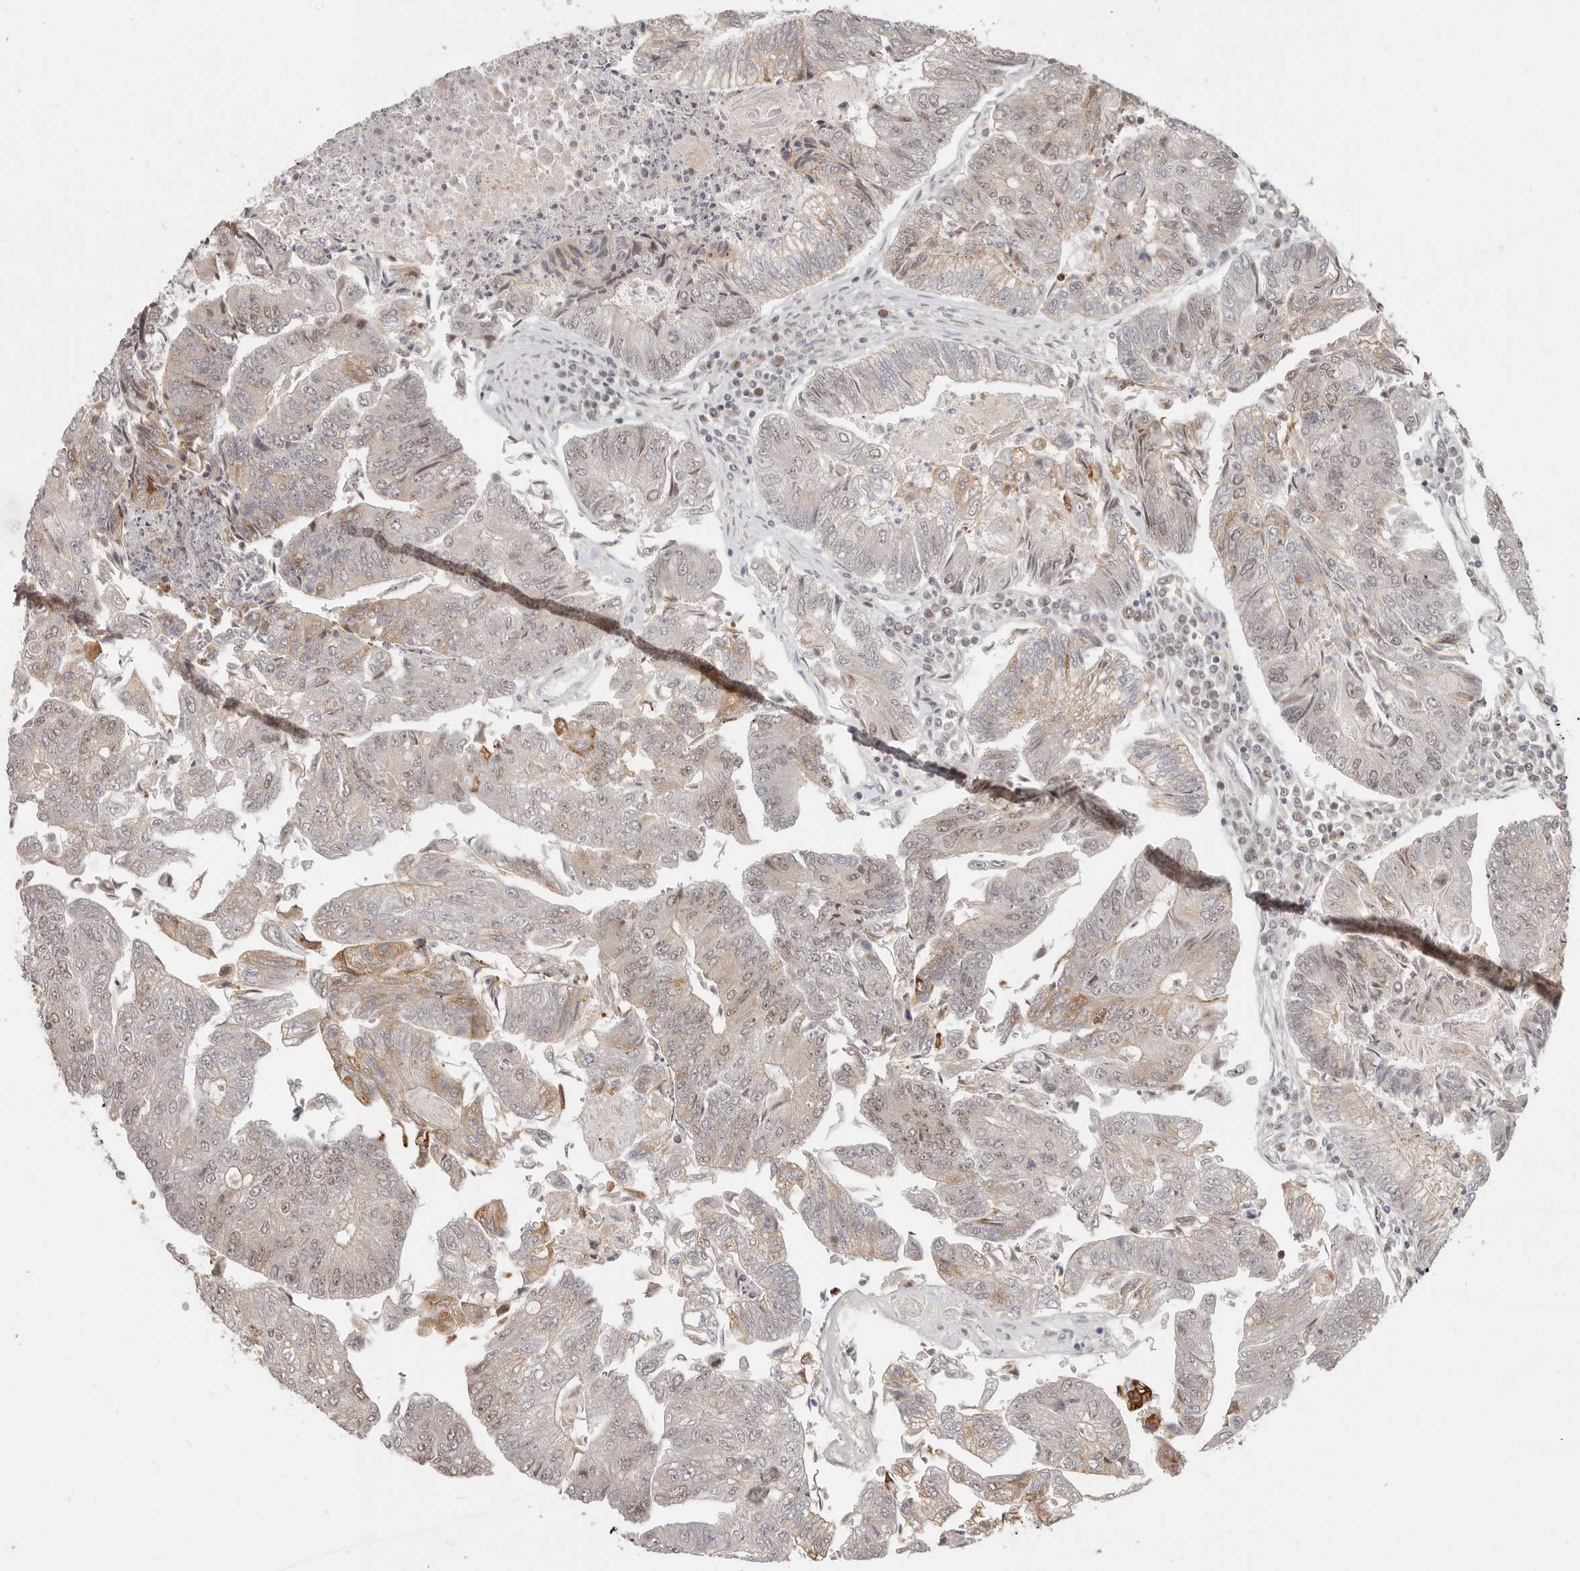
{"staining": {"intensity": "moderate", "quantity": "<25%", "location": "cytoplasmic/membranous,nuclear"}, "tissue": "colorectal cancer", "cell_type": "Tumor cells", "image_type": "cancer", "snomed": [{"axis": "morphology", "description": "Adenocarcinoma, NOS"}, {"axis": "topography", "description": "Colon"}], "caption": "DAB (3,3'-diaminobenzidine) immunohistochemical staining of colorectal cancer (adenocarcinoma) reveals moderate cytoplasmic/membranous and nuclear protein expression in about <25% of tumor cells.", "gene": "RFC2", "patient": {"sex": "female", "age": 67}}